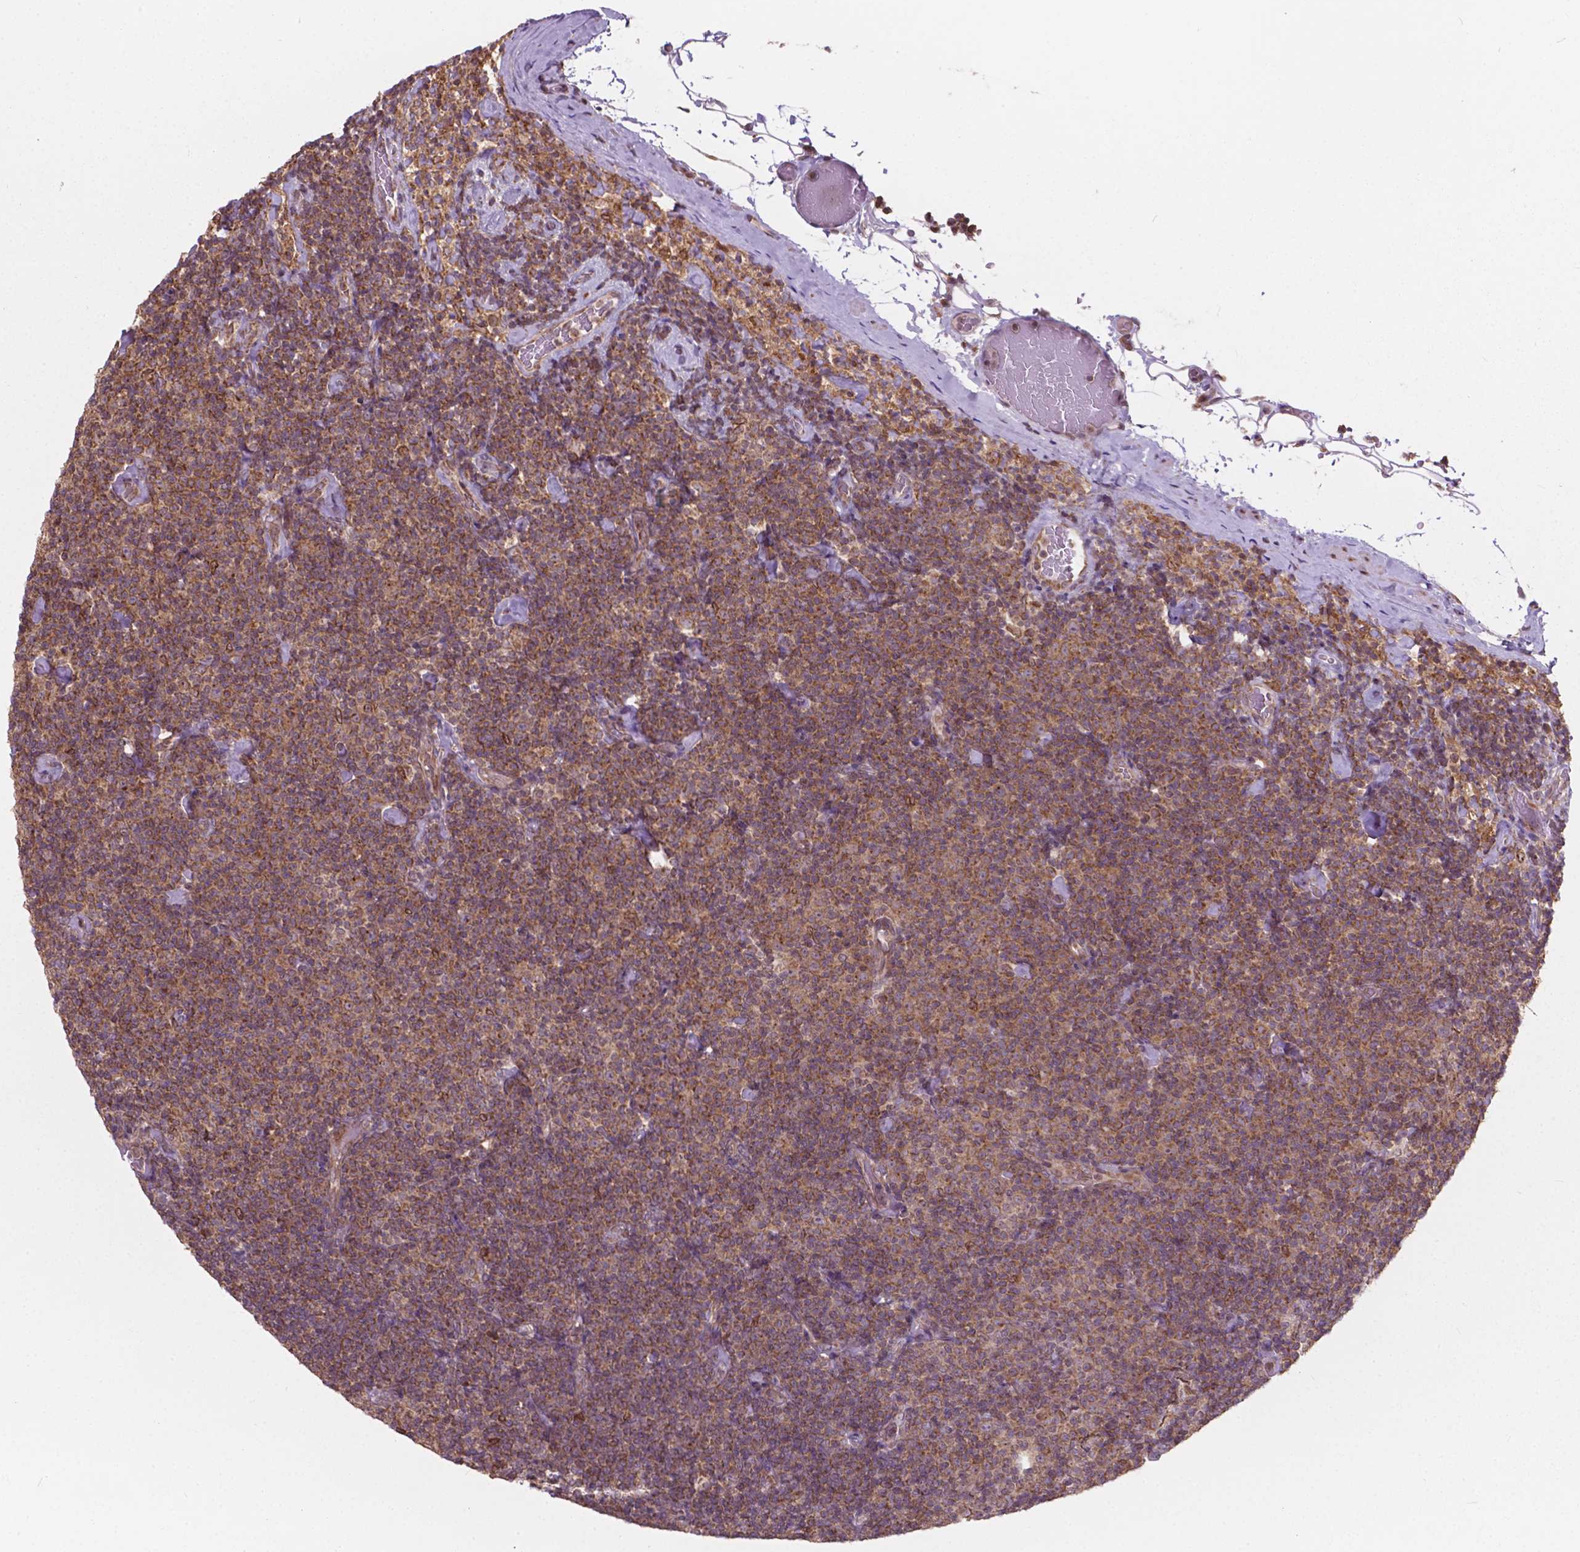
{"staining": {"intensity": "negative", "quantity": "none", "location": "none"}, "tissue": "lymphoma", "cell_type": "Tumor cells", "image_type": "cancer", "snomed": [{"axis": "morphology", "description": "Malignant lymphoma, non-Hodgkin's type, Low grade"}, {"axis": "topography", "description": "Lymph node"}], "caption": "Image shows no protein expression in tumor cells of malignant lymphoma, non-Hodgkin's type (low-grade) tissue.", "gene": "MRPL33", "patient": {"sex": "male", "age": 81}}